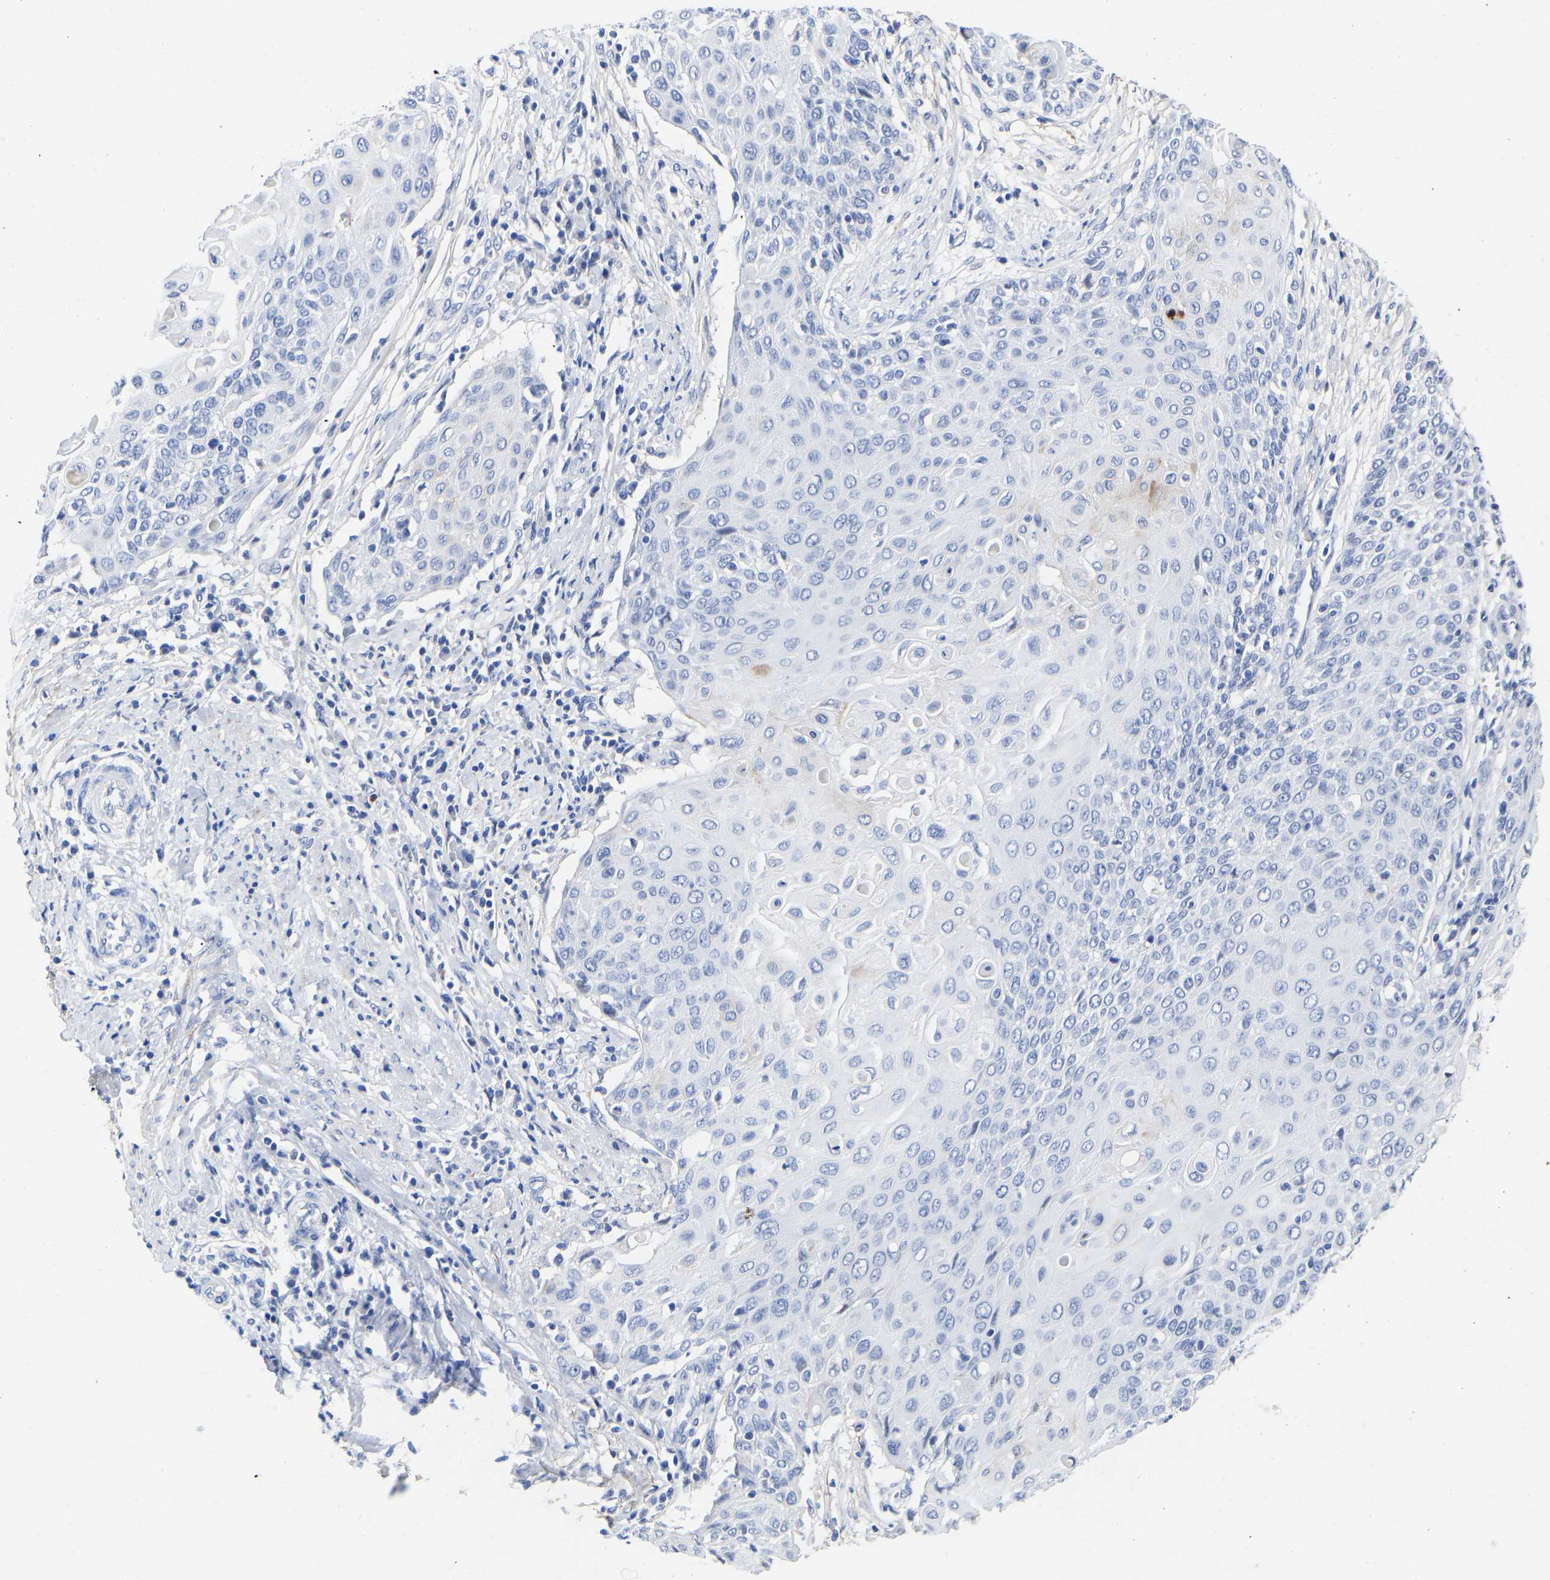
{"staining": {"intensity": "negative", "quantity": "none", "location": "none"}, "tissue": "cervical cancer", "cell_type": "Tumor cells", "image_type": "cancer", "snomed": [{"axis": "morphology", "description": "Squamous cell carcinoma, NOS"}, {"axis": "topography", "description": "Cervix"}], "caption": "Cervical cancer (squamous cell carcinoma) stained for a protein using IHC displays no staining tumor cells.", "gene": "GPA33", "patient": {"sex": "female", "age": 39}}